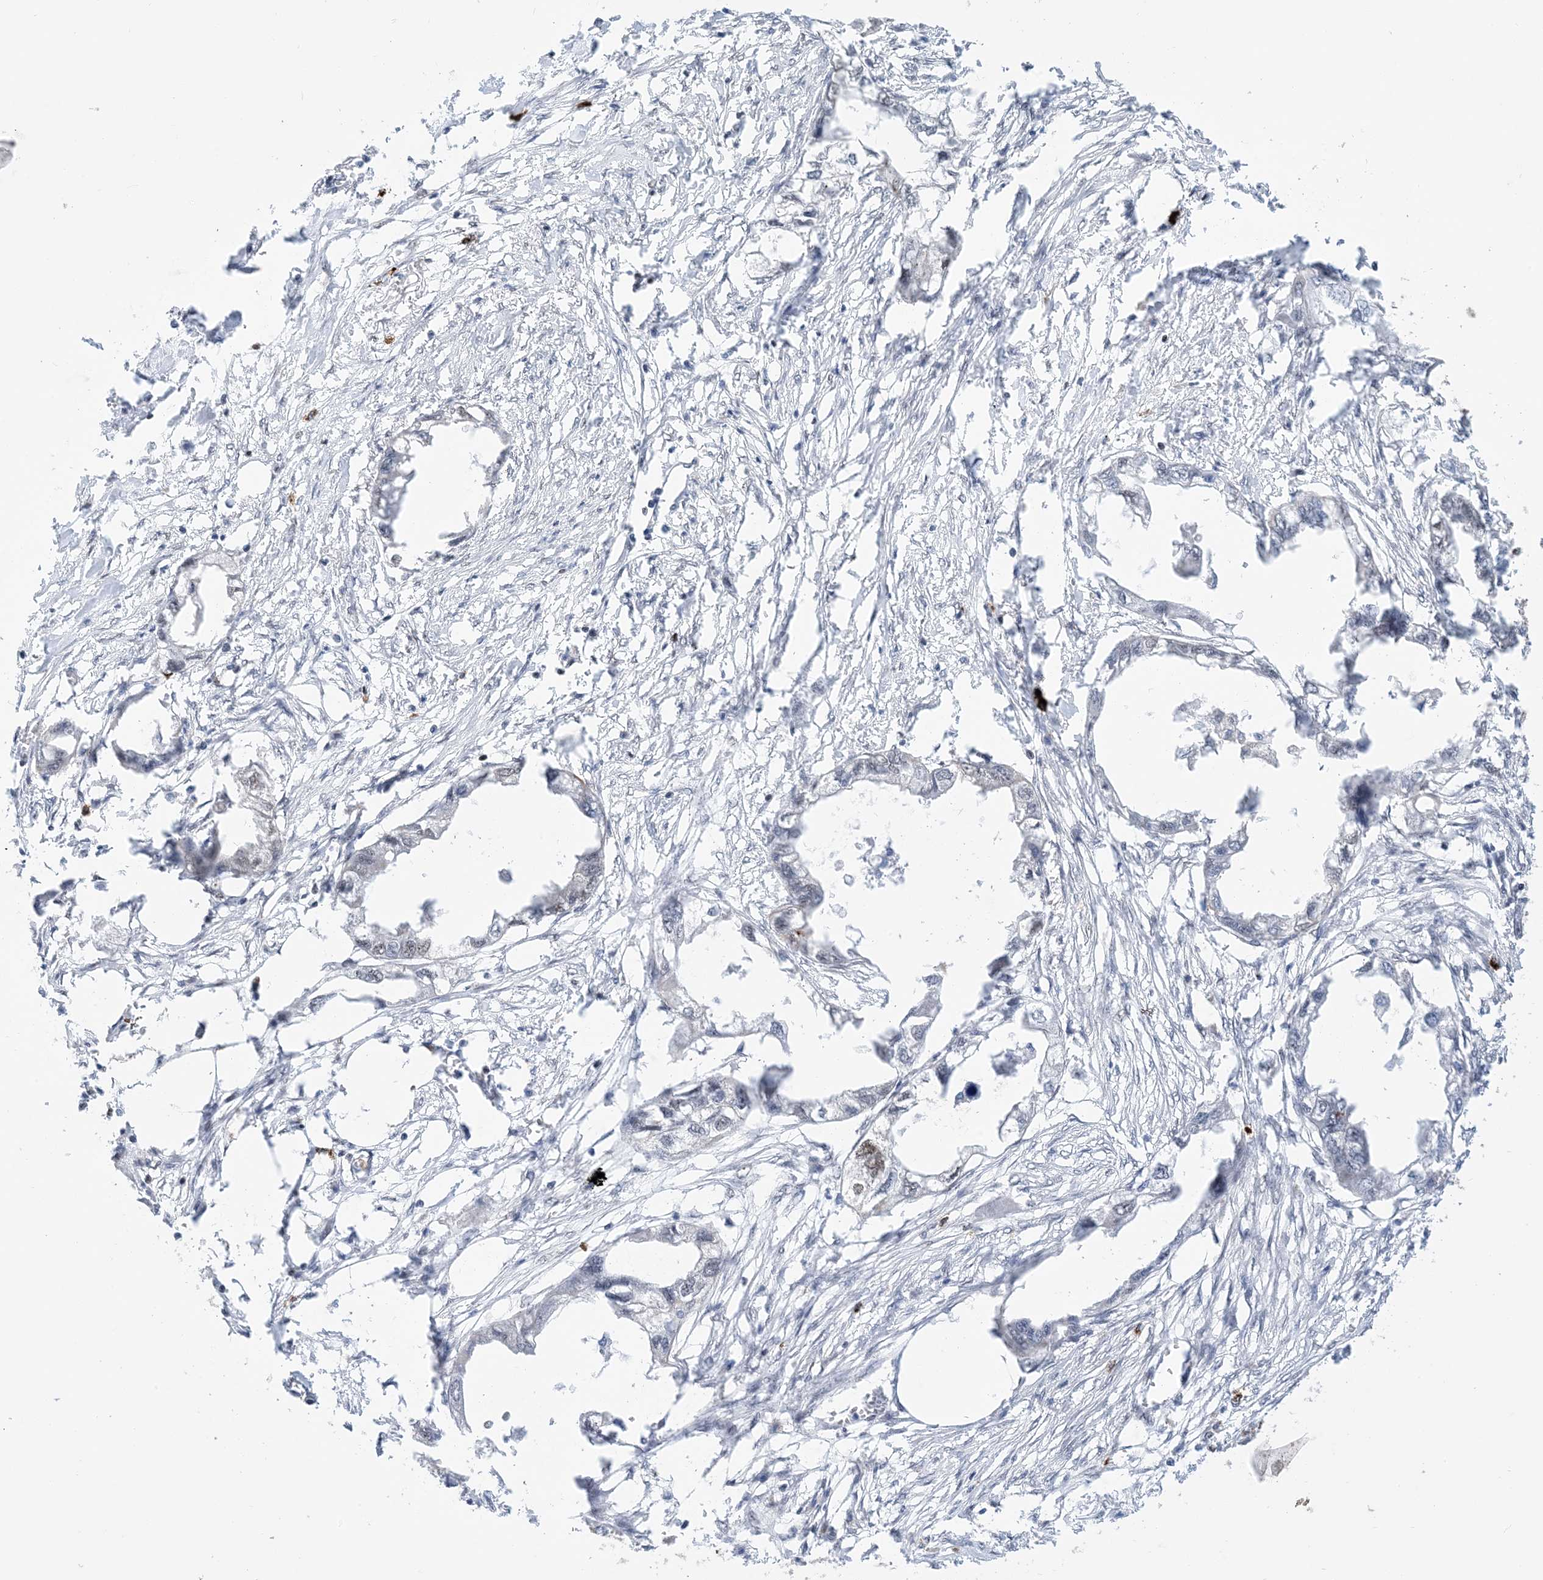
{"staining": {"intensity": "negative", "quantity": "none", "location": "none"}, "tissue": "endometrial cancer", "cell_type": "Tumor cells", "image_type": "cancer", "snomed": [{"axis": "morphology", "description": "Adenocarcinoma, NOS"}, {"axis": "morphology", "description": "Adenocarcinoma, metastatic, NOS"}, {"axis": "topography", "description": "Adipose tissue"}, {"axis": "topography", "description": "Endometrium"}], "caption": "This photomicrograph is of endometrial metastatic adenocarcinoma stained with immunohistochemistry to label a protein in brown with the nuclei are counter-stained blue. There is no staining in tumor cells. The staining is performed using DAB brown chromogen with nuclei counter-stained in using hematoxylin.", "gene": "TSPYL1", "patient": {"sex": "female", "age": 67}}